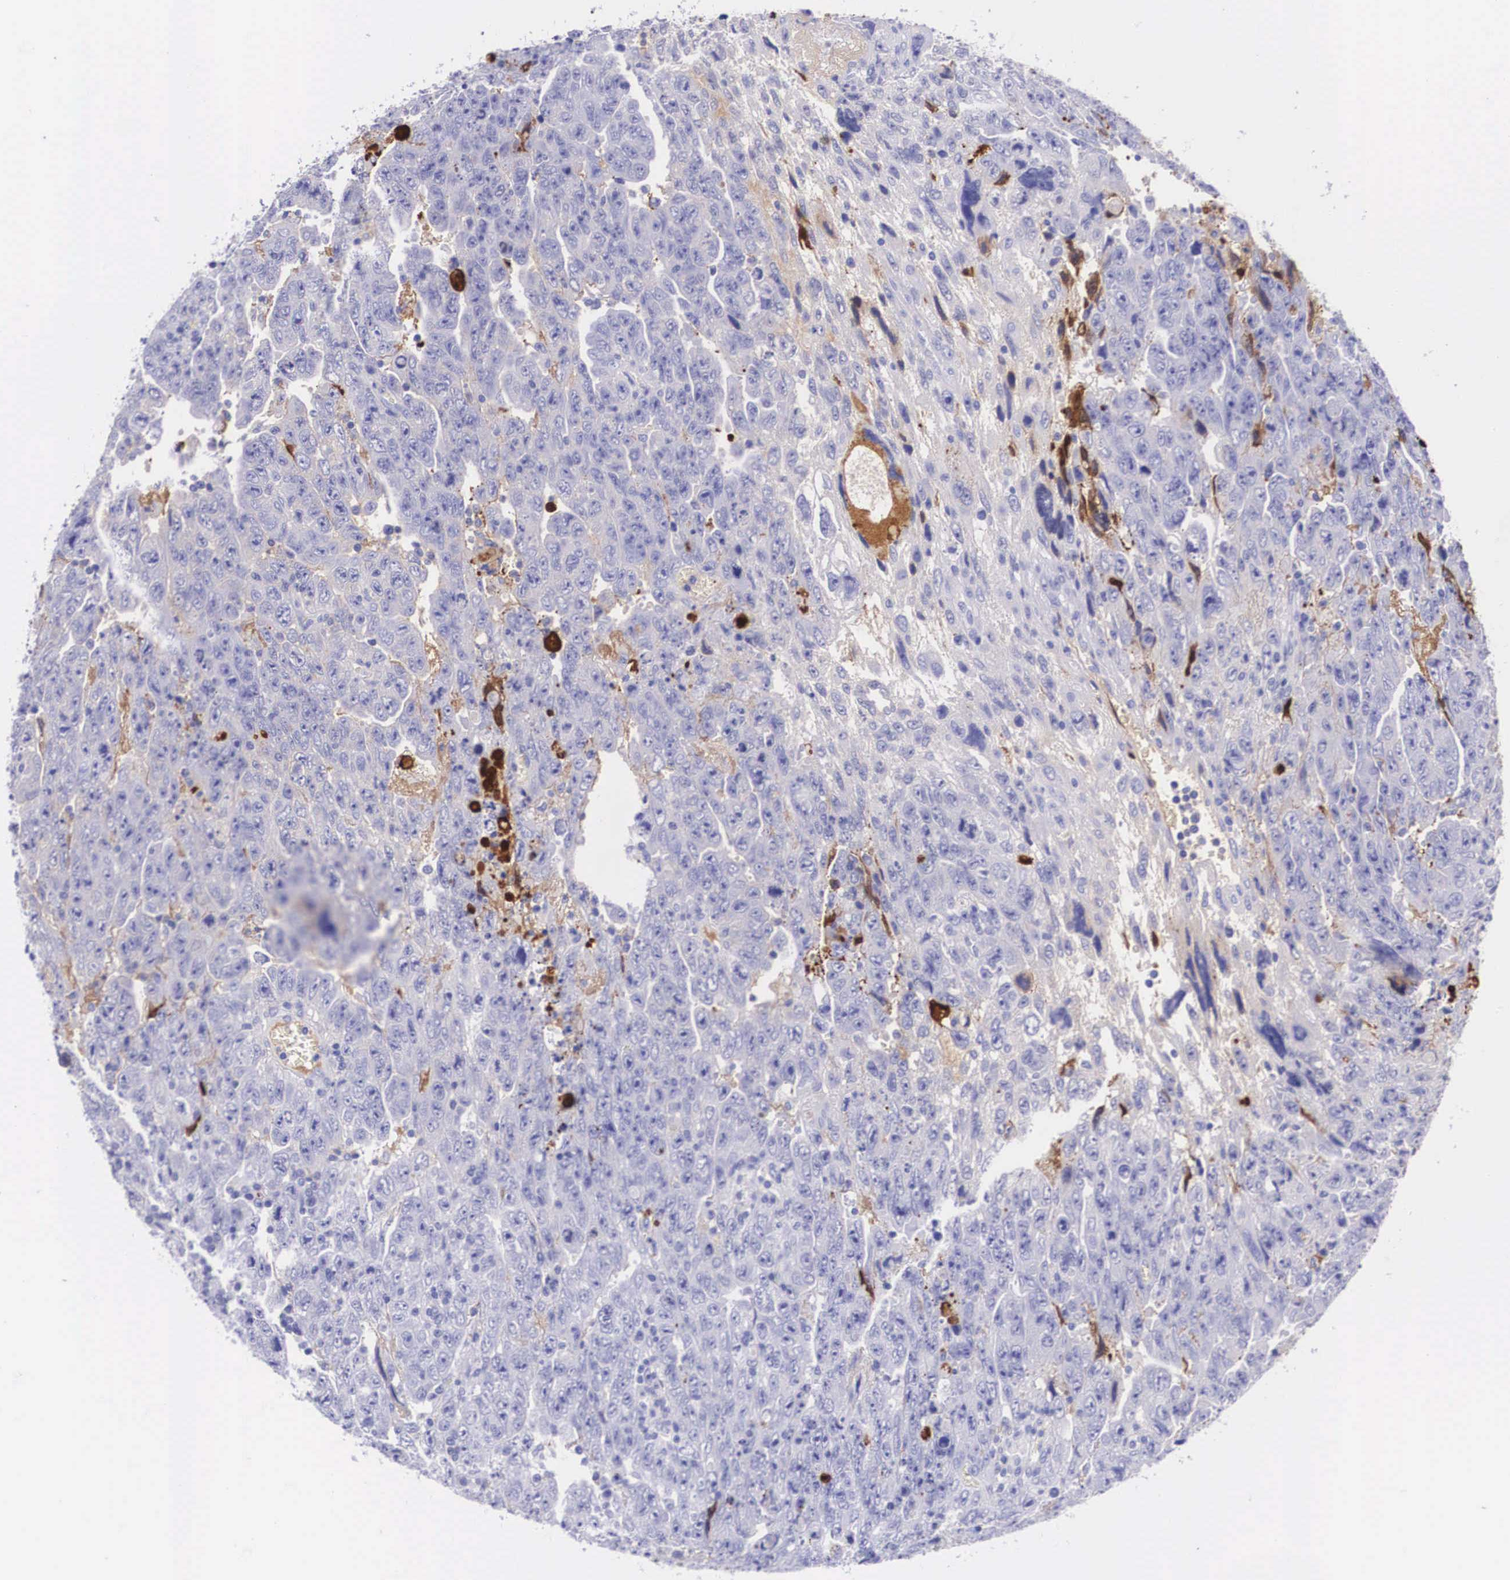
{"staining": {"intensity": "negative", "quantity": "none", "location": "none"}, "tissue": "testis cancer", "cell_type": "Tumor cells", "image_type": "cancer", "snomed": [{"axis": "morphology", "description": "Carcinoma, Embryonal, NOS"}, {"axis": "topography", "description": "Testis"}], "caption": "DAB immunohistochemical staining of human testis embryonal carcinoma reveals no significant staining in tumor cells.", "gene": "PLG", "patient": {"sex": "male", "age": 28}}